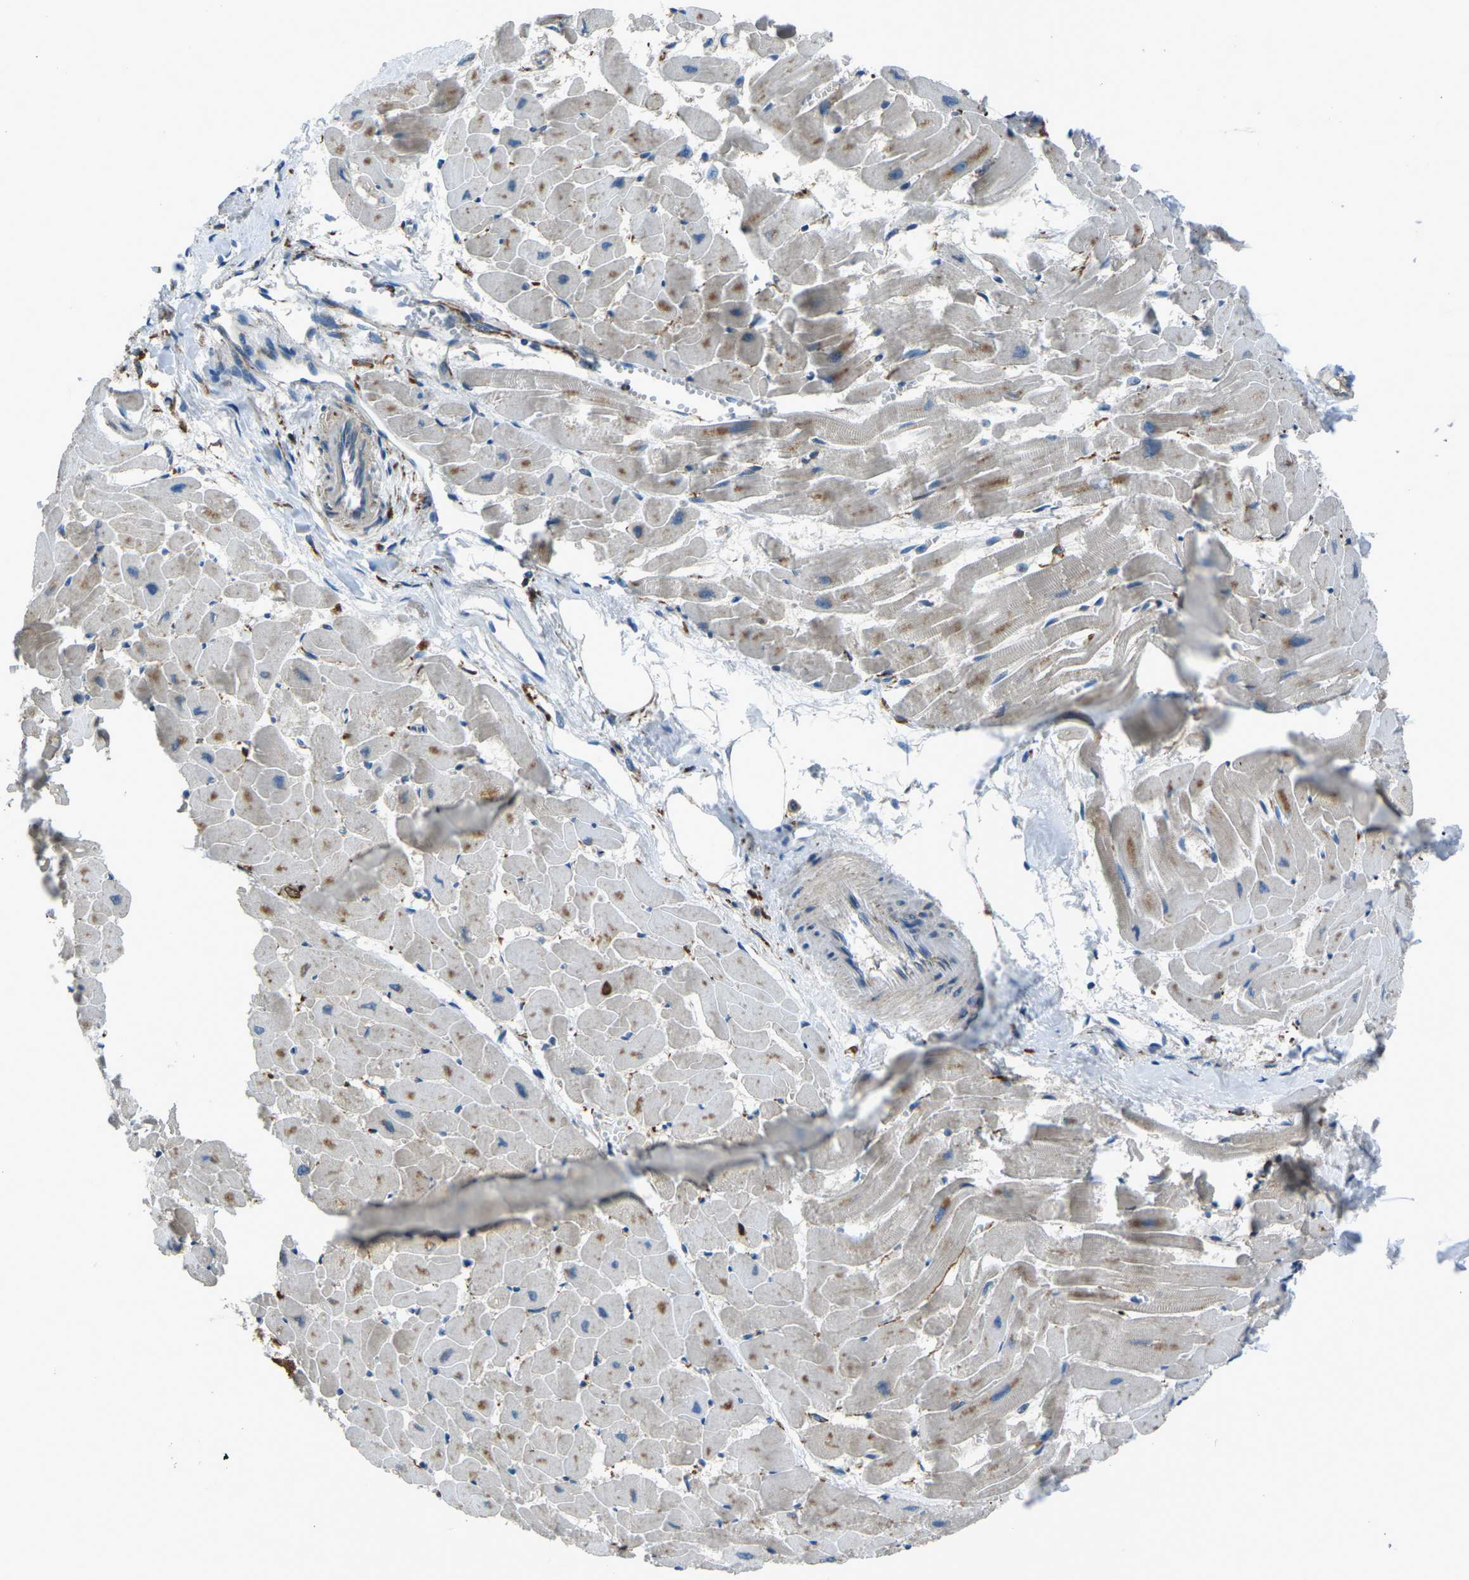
{"staining": {"intensity": "moderate", "quantity": "<25%", "location": "cytoplasmic/membranous"}, "tissue": "heart muscle", "cell_type": "Cardiomyocytes", "image_type": "normal", "snomed": [{"axis": "morphology", "description": "Normal tissue, NOS"}, {"axis": "topography", "description": "Heart"}], "caption": "Immunohistochemistry photomicrograph of unremarkable heart muscle: heart muscle stained using immunohistochemistry (IHC) shows low levels of moderate protein expression localized specifically in the cytoplasmic/membranous of cardiomyocytes, appearing as a cytoplasmic/membranous brown color.", "gene": "CDK17", "patient": {"sex": "female", "age": 19}}